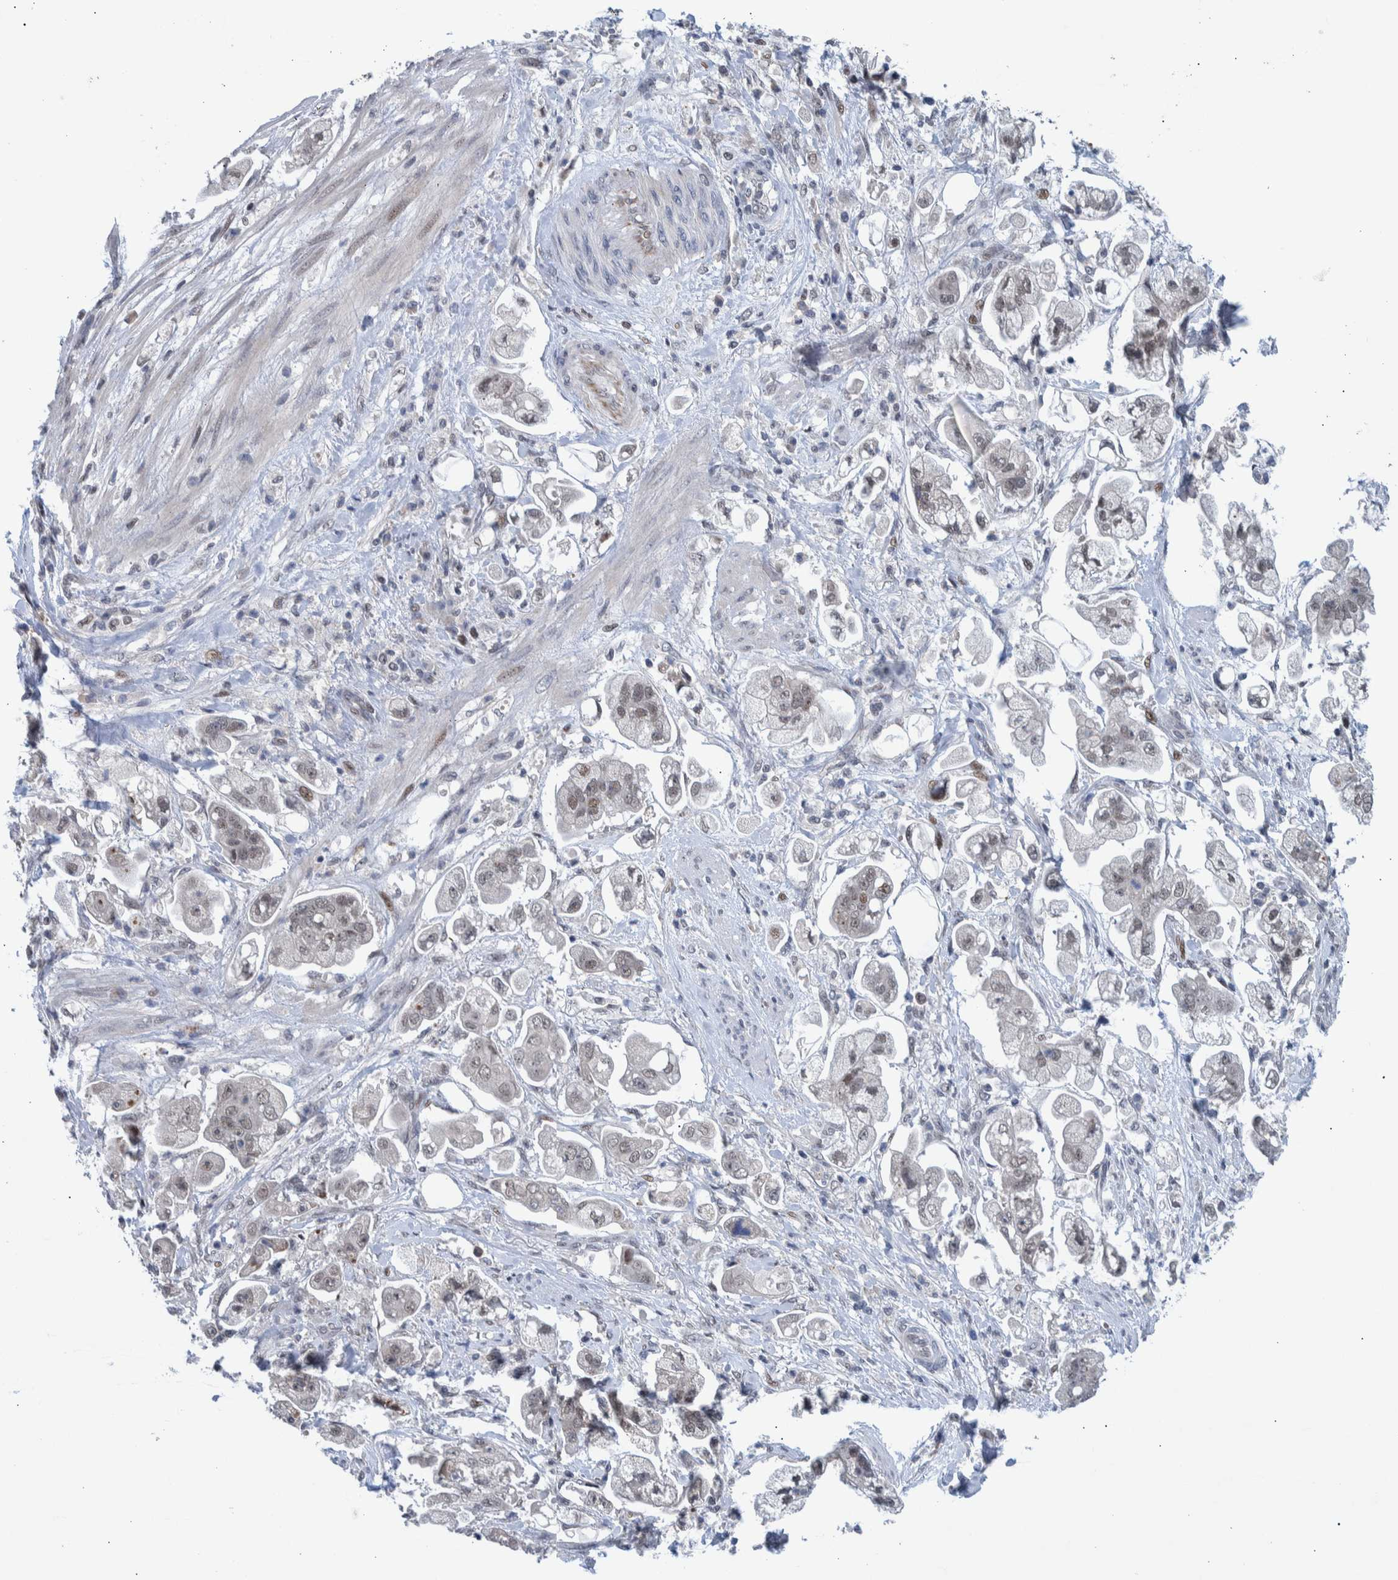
{"staining": {"intensity": "weak", "quantity": "25%-75%", "location": "nuclear"}, "tissue": "stomach cancer", "cell_type": "Tumor cells", "image_type": "cancer", "snomed": [{"axis": "morphology", "description": "Adenocarcinoma, NOS"}, {"axis": "topography", "description": "Stomach"}], "caption": "There is low levels of weak nuclear staining in tumor cells of adenocarcinoma (stomach), as demonstrated by immunohistochemical staining (brown color).", "gene": "ESRP1", "patient": {"sex": "male", "age": 62}}